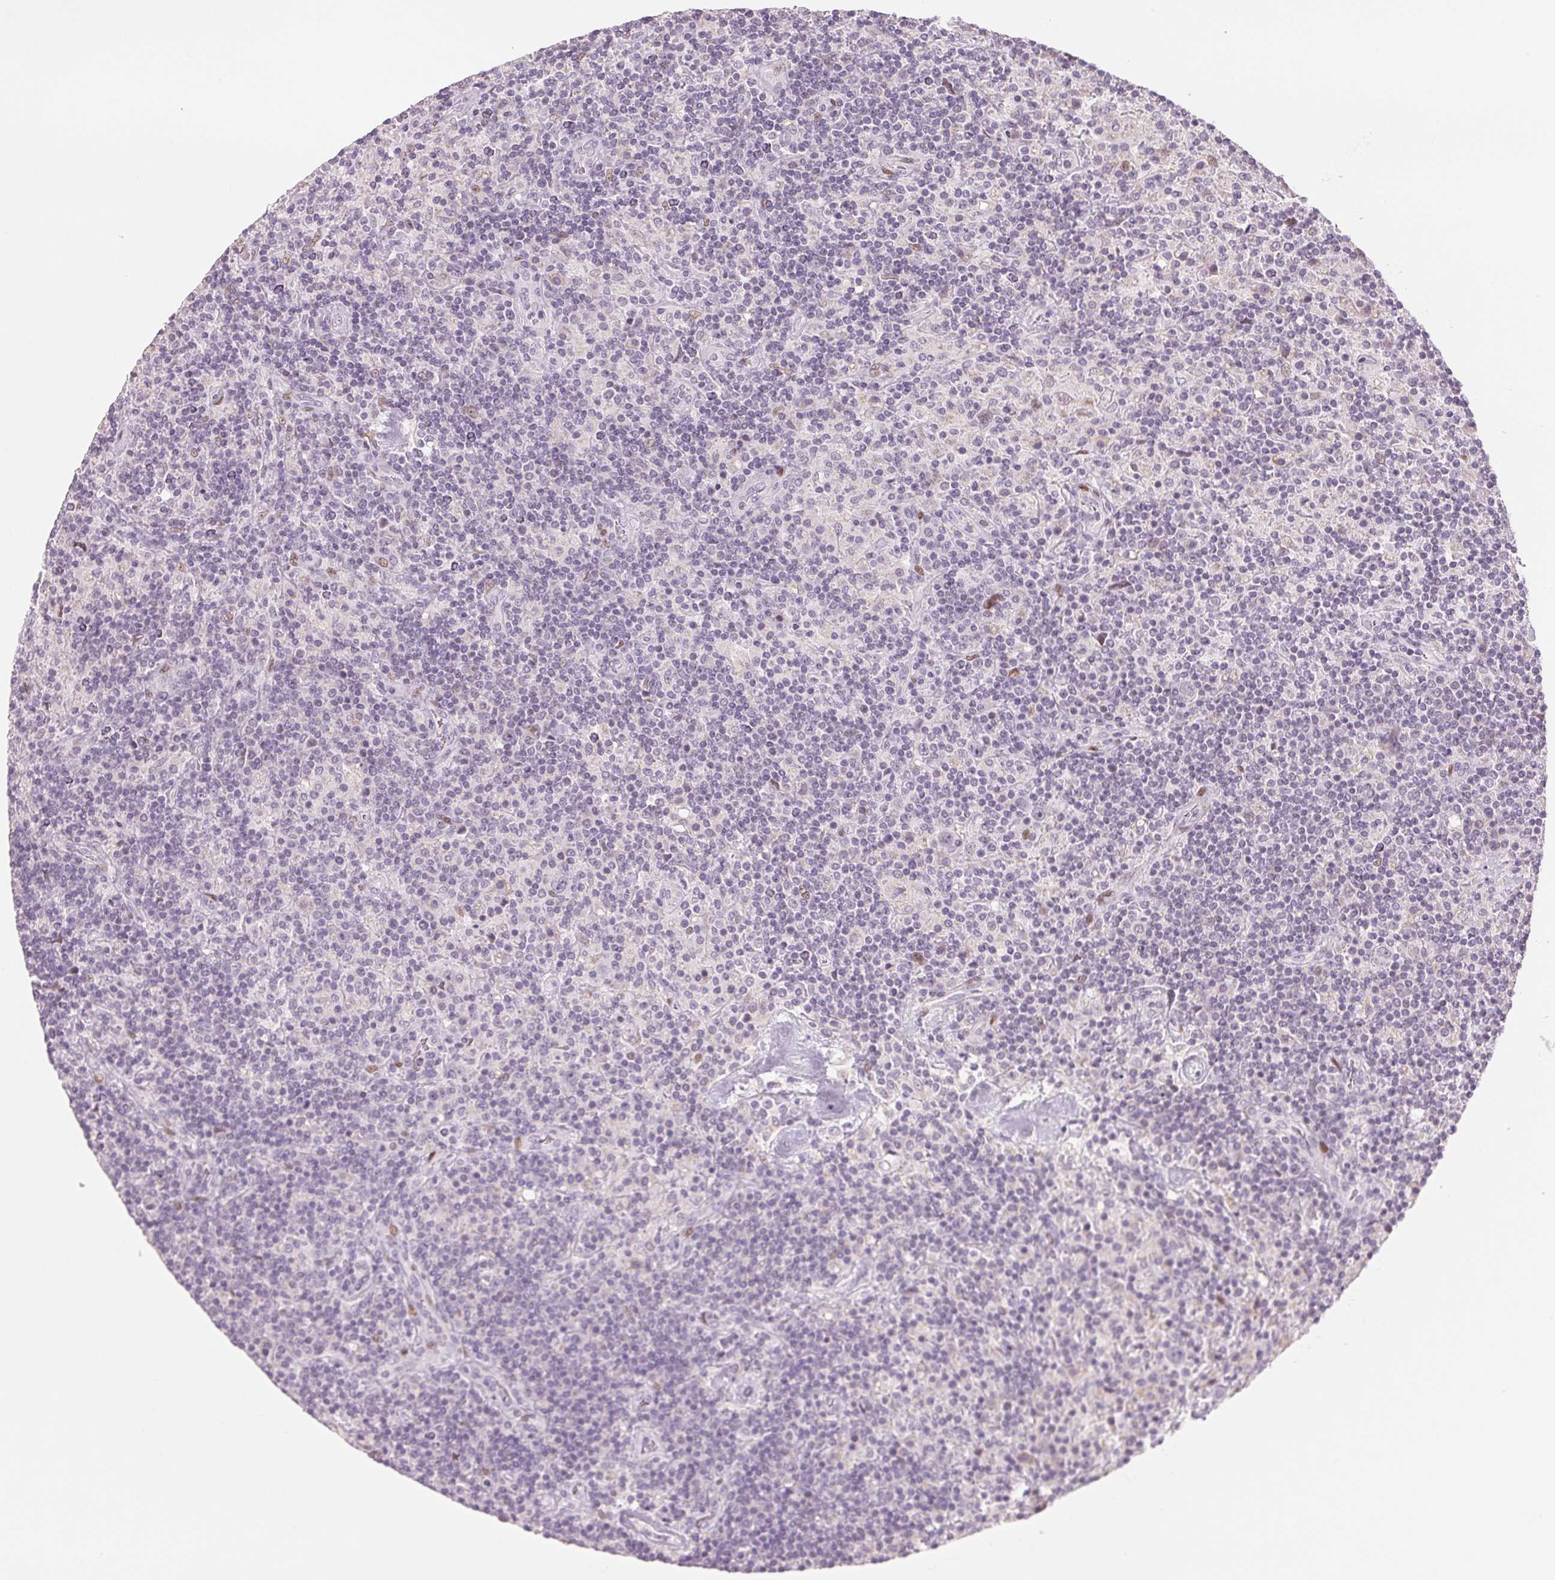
{"staining": {"intensity": "negative", "quantity": "none", "location": "none"}, "tissue": "lymphoma", "cell_type": "Tumor cells", "image_type": "cancer", "snomed": [{"axis": "morphology", "description": "Hodgkin's disease, NOS"}, {"axis": "topography", "description": "Lymph node"}], "caption": "Immunohistochemical staining of lymphoma shows no significant positivity in tumor cells.", "gene": "SMARCD3", "patient": {"sex": "male", "age": 70}}